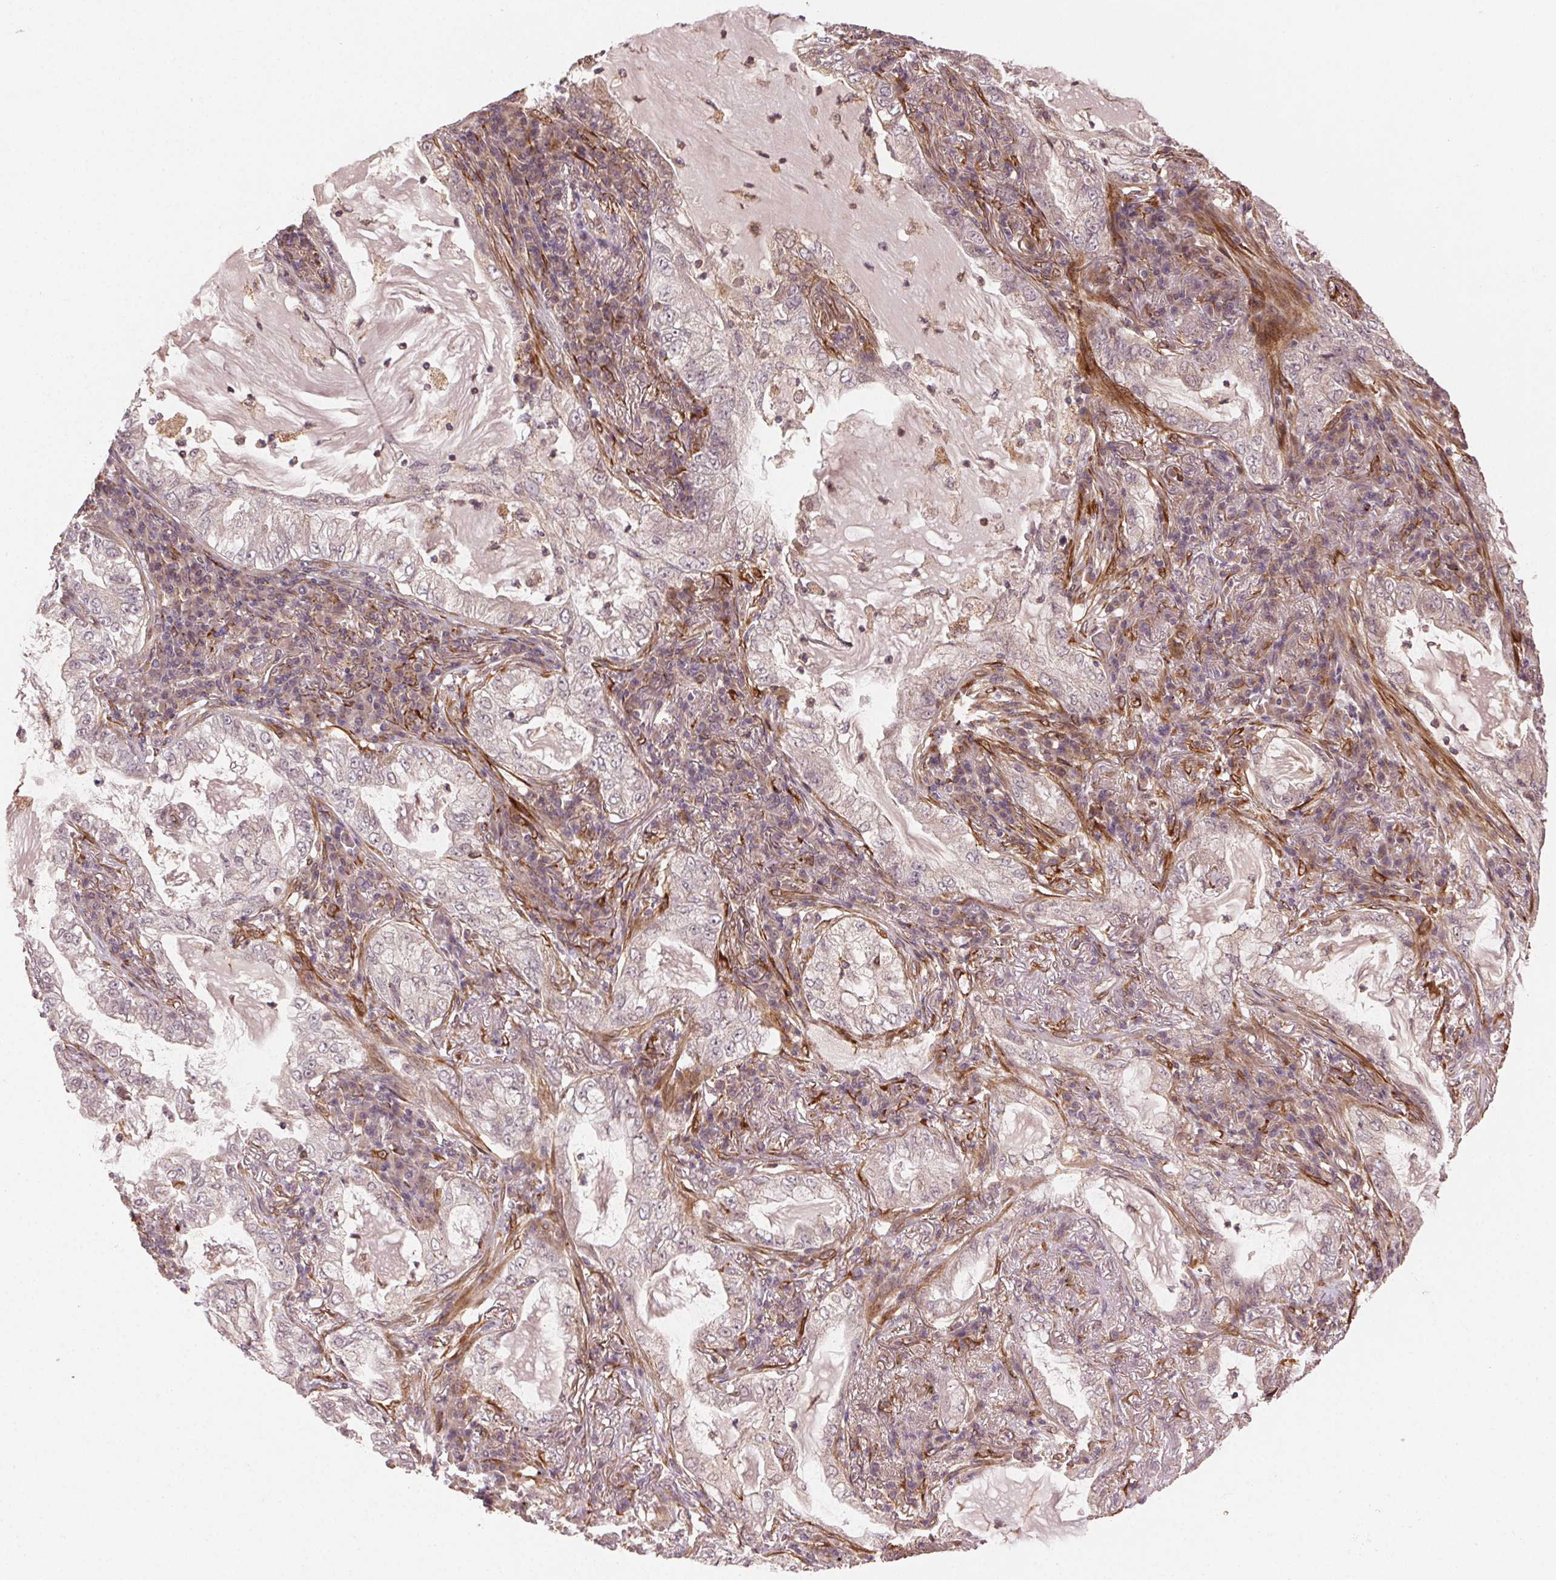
{"staining": {"intensity": "weak", "quantity": "<25%", "location": "cytoplasmic/membranous"}, "tissue": "lung cancer", "cell_type": "Tumor cells", "image_type": "cancer", "snomed": [{"axis": "morphology", "description": "Adenocarcinoma, NOS"}, {"axis": "topography", "description": "Lung"}], "caption": "The photomicrograph shows no significant staining in tumor cells of lung cancer (adenocarcinoma).", "gene": "KLHL15", "patient": {"sex": "female", "age": 73}}